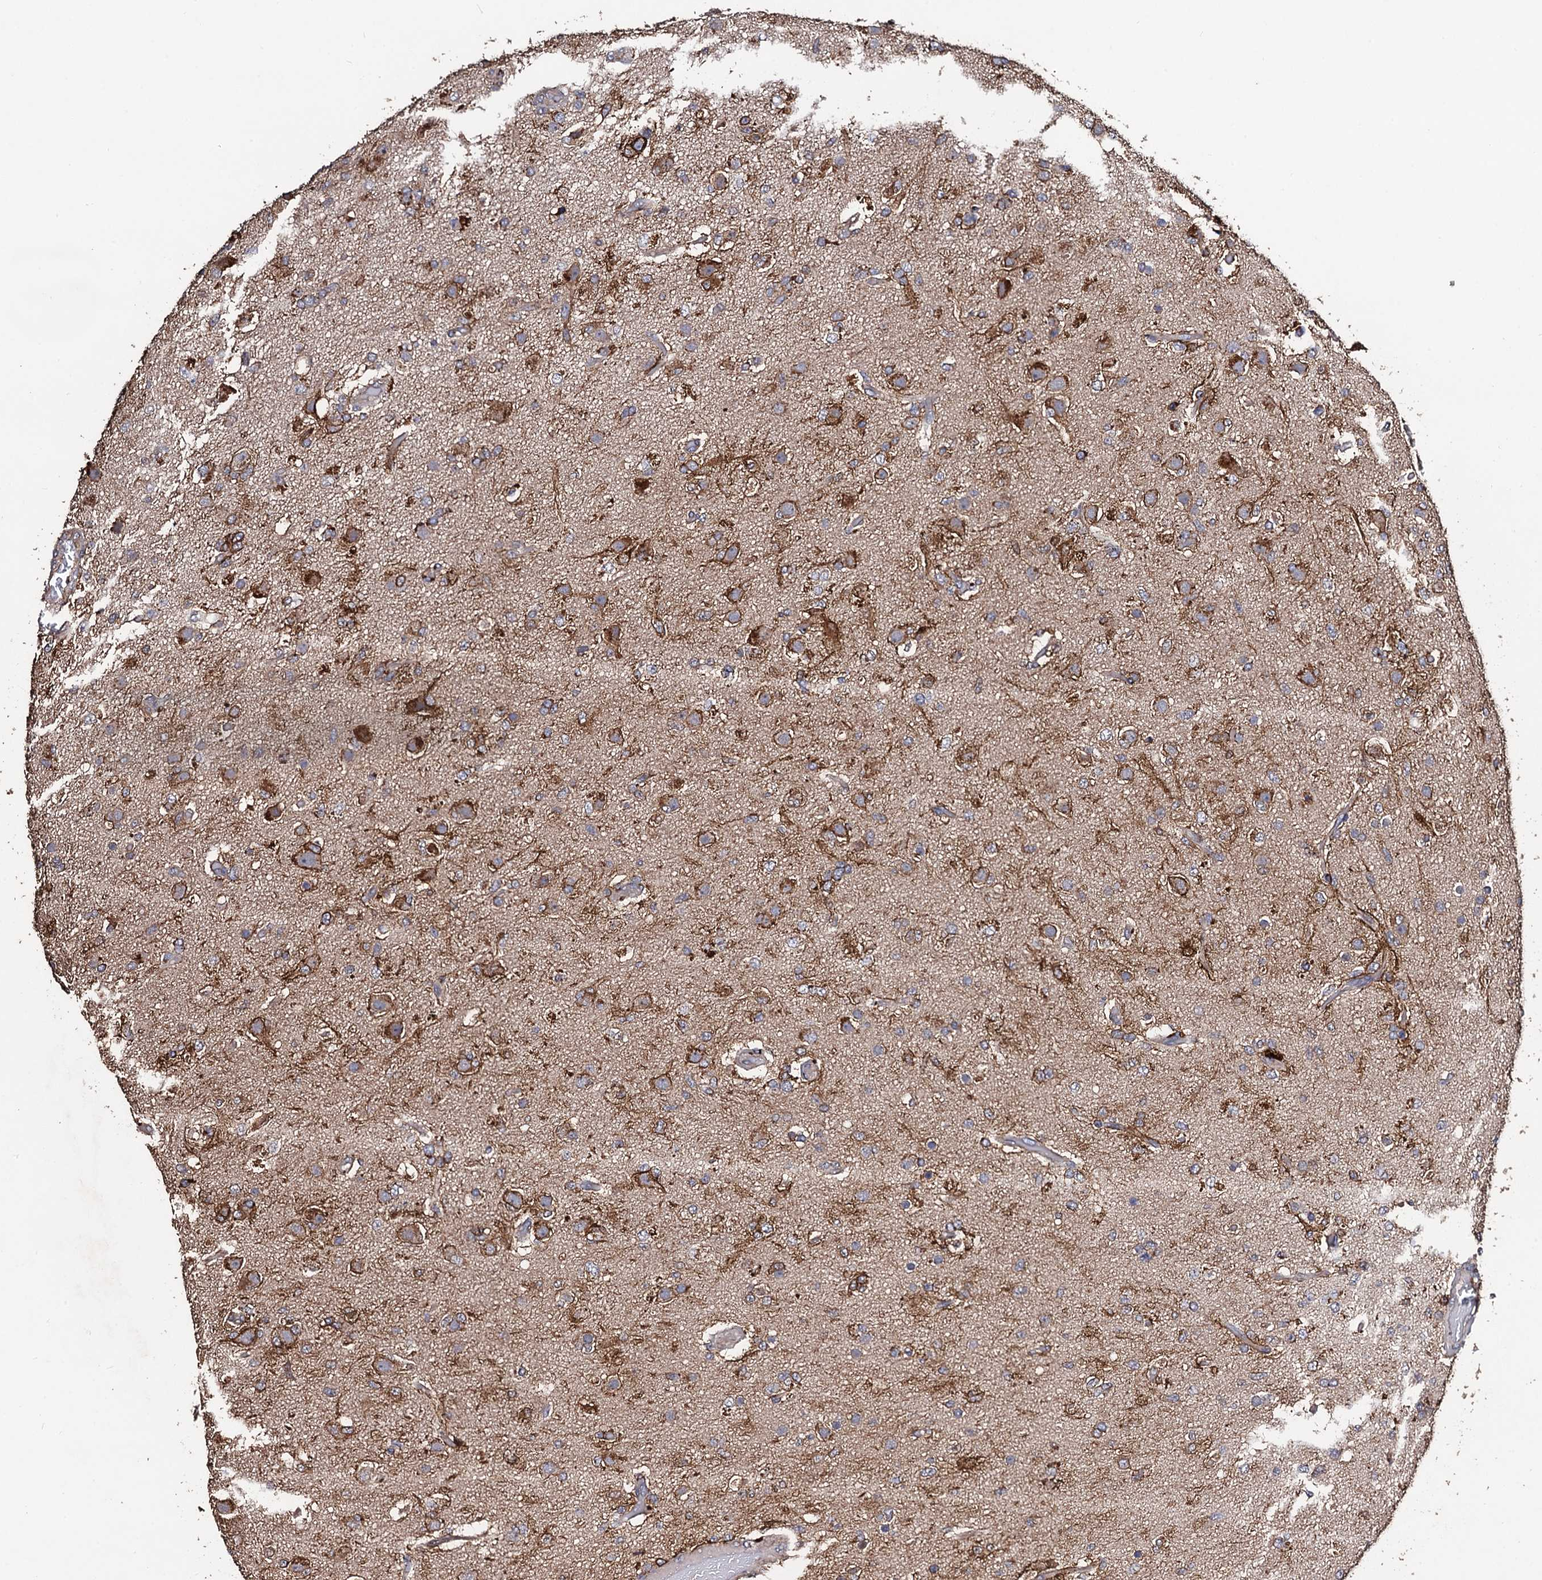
{"staining": {"intensity": "moderate", "quantity": ">75%", "location": "cytoplasmic/membranous"}, "tissue": "glioma", "cell_type": "Tumor cells", "image_type": "cancer", "snomed": [{"axis": "morphology", "description": "Glioma, malignant, High grade"}, {"axis": "topography", "description": "Brain"}], "caption": "Glioma stained for a protein displays moderate cytoplasmic/membranous positivity in tumor cells.", "gene": "PPTC7", "patient": {"sex": "female", "age": 74}}